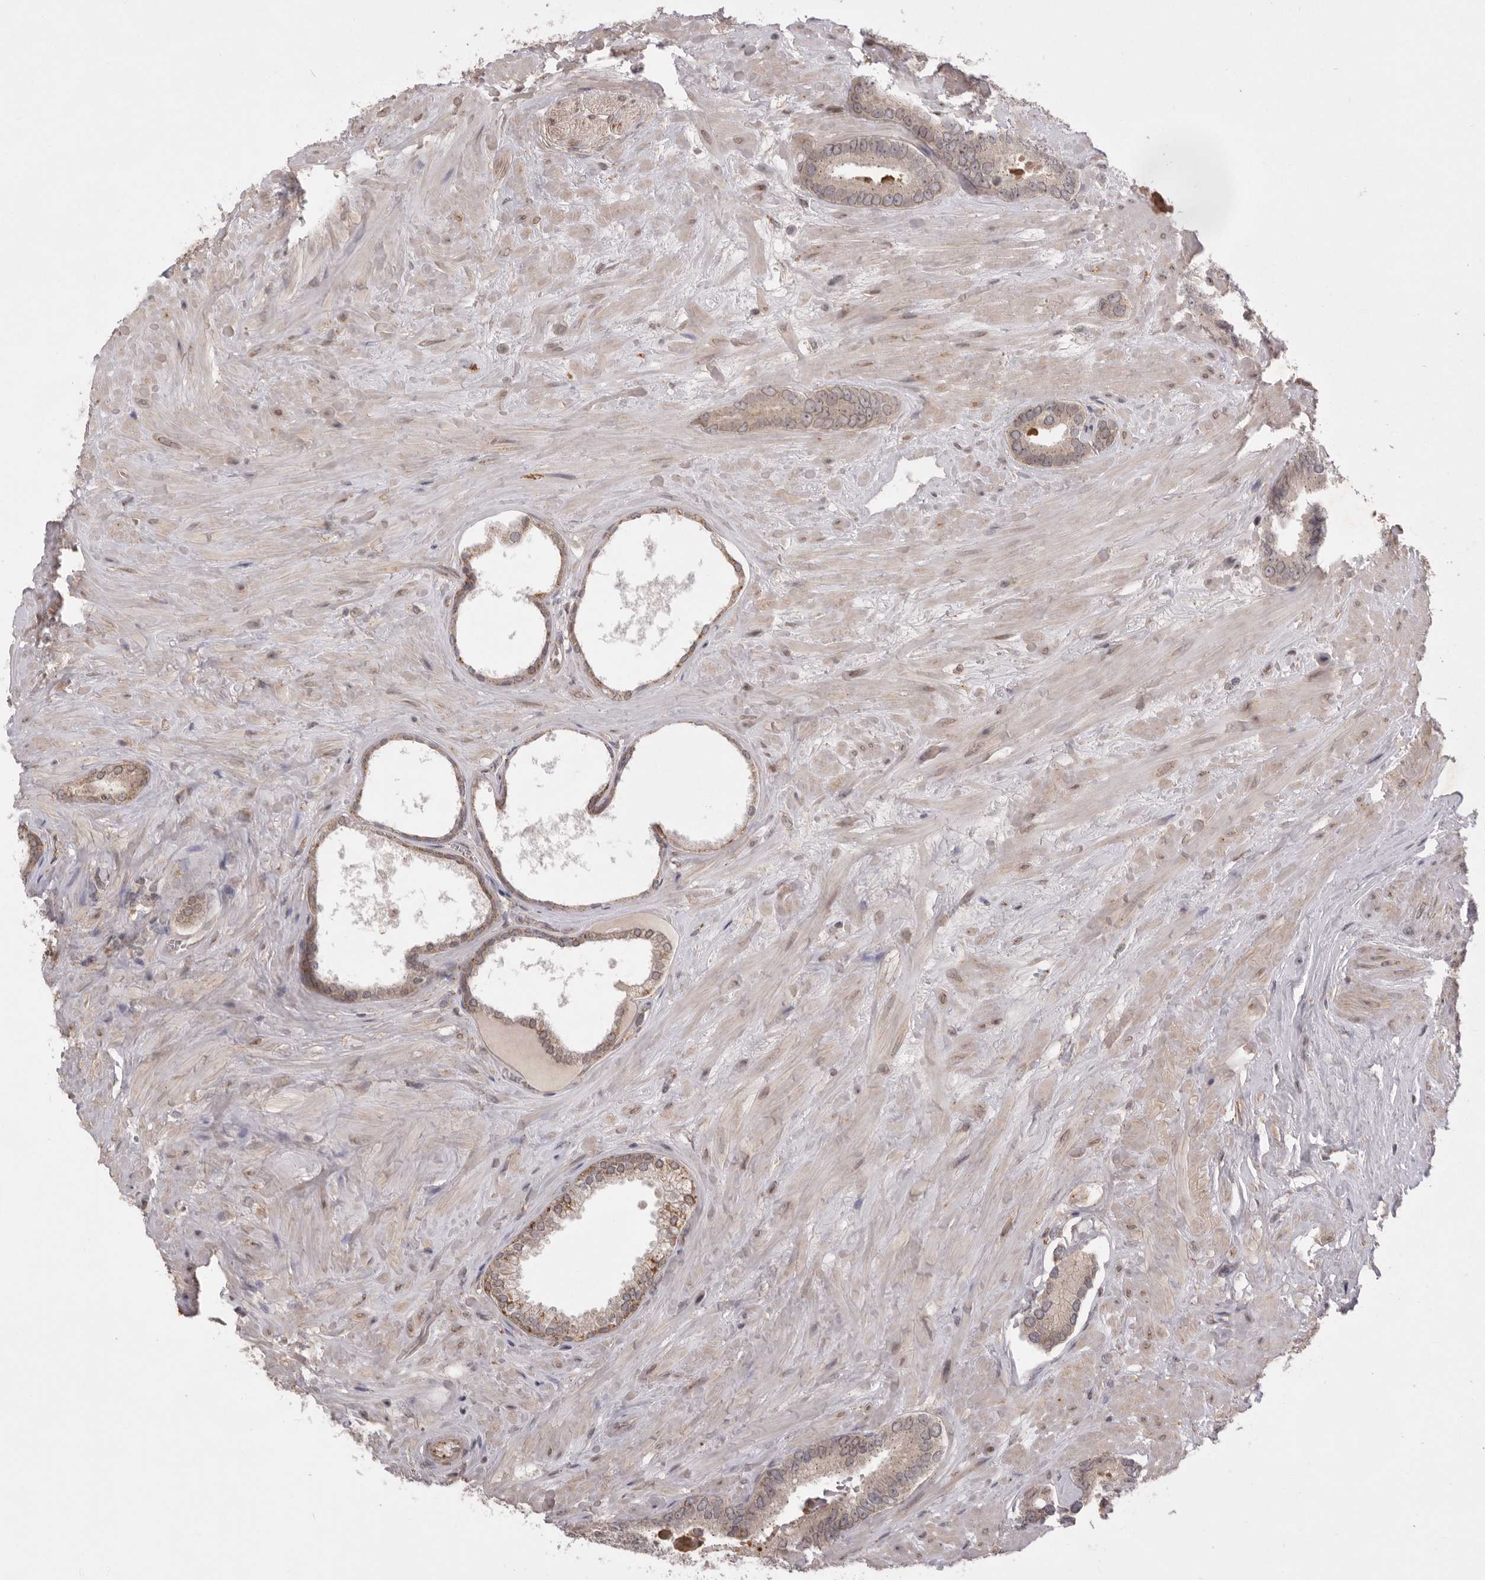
{"staining": {"intensity": "weak", "quantity": "25%-75%", "location": "cytoplasmic/membranous"}, "tissue": "prostate cancer", "cell_type": "Tumor cells", "image_type": "cancer", "snomed": [{"axis": "morphology", "description": "Adenocarcinoma, Low grade"}, {"axis": "topography", "description": "Prostate"}], "caption": "A brown stain highlights weak cytoplasmic/membranous expression of a protein in human prostate cancer tumor cells.", "gene": "TLR3", "patient": {"sex": "male", "age": 71}}